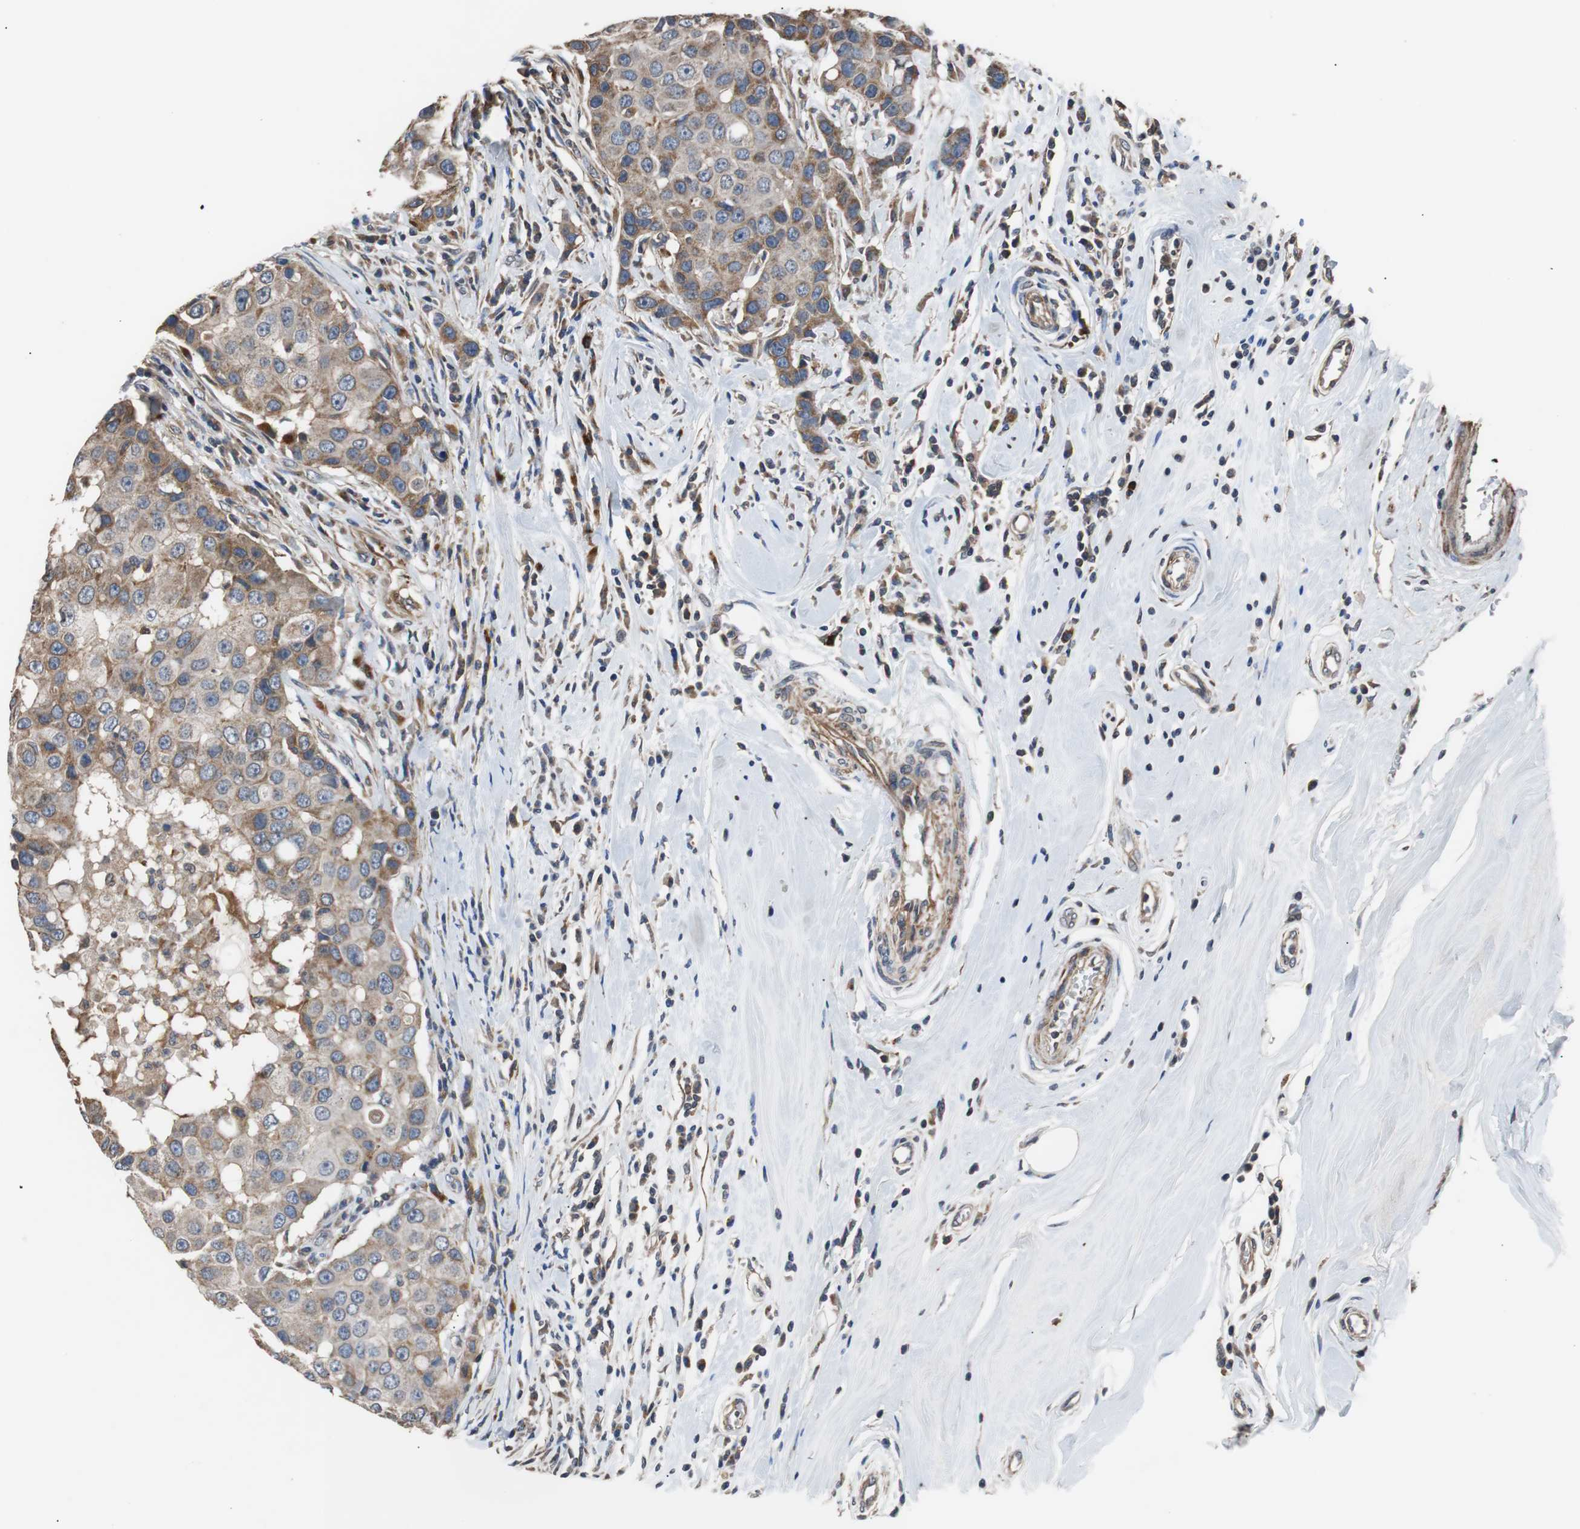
{"staining": {"intensity": "moderate", "quantity": "25%-75%", "location": "cytoplasmic/membranous"}, "tissue": "breast cancer", "cell_type": "Tumor cells", "image_type": "cancer", "snomed": [{"axis": "morphology", "description": "Duct carcinoma"}, {"axis": "topography", "description": "Breast"}], "caption": "Human breast cancer stained with a brown dye displays moderate cytoplasmic/membranous positive positivity in approximately 25%-75% of tumor cells.", "gene": "PITRM1", "patient": {"sex": "female", "age": 27}}